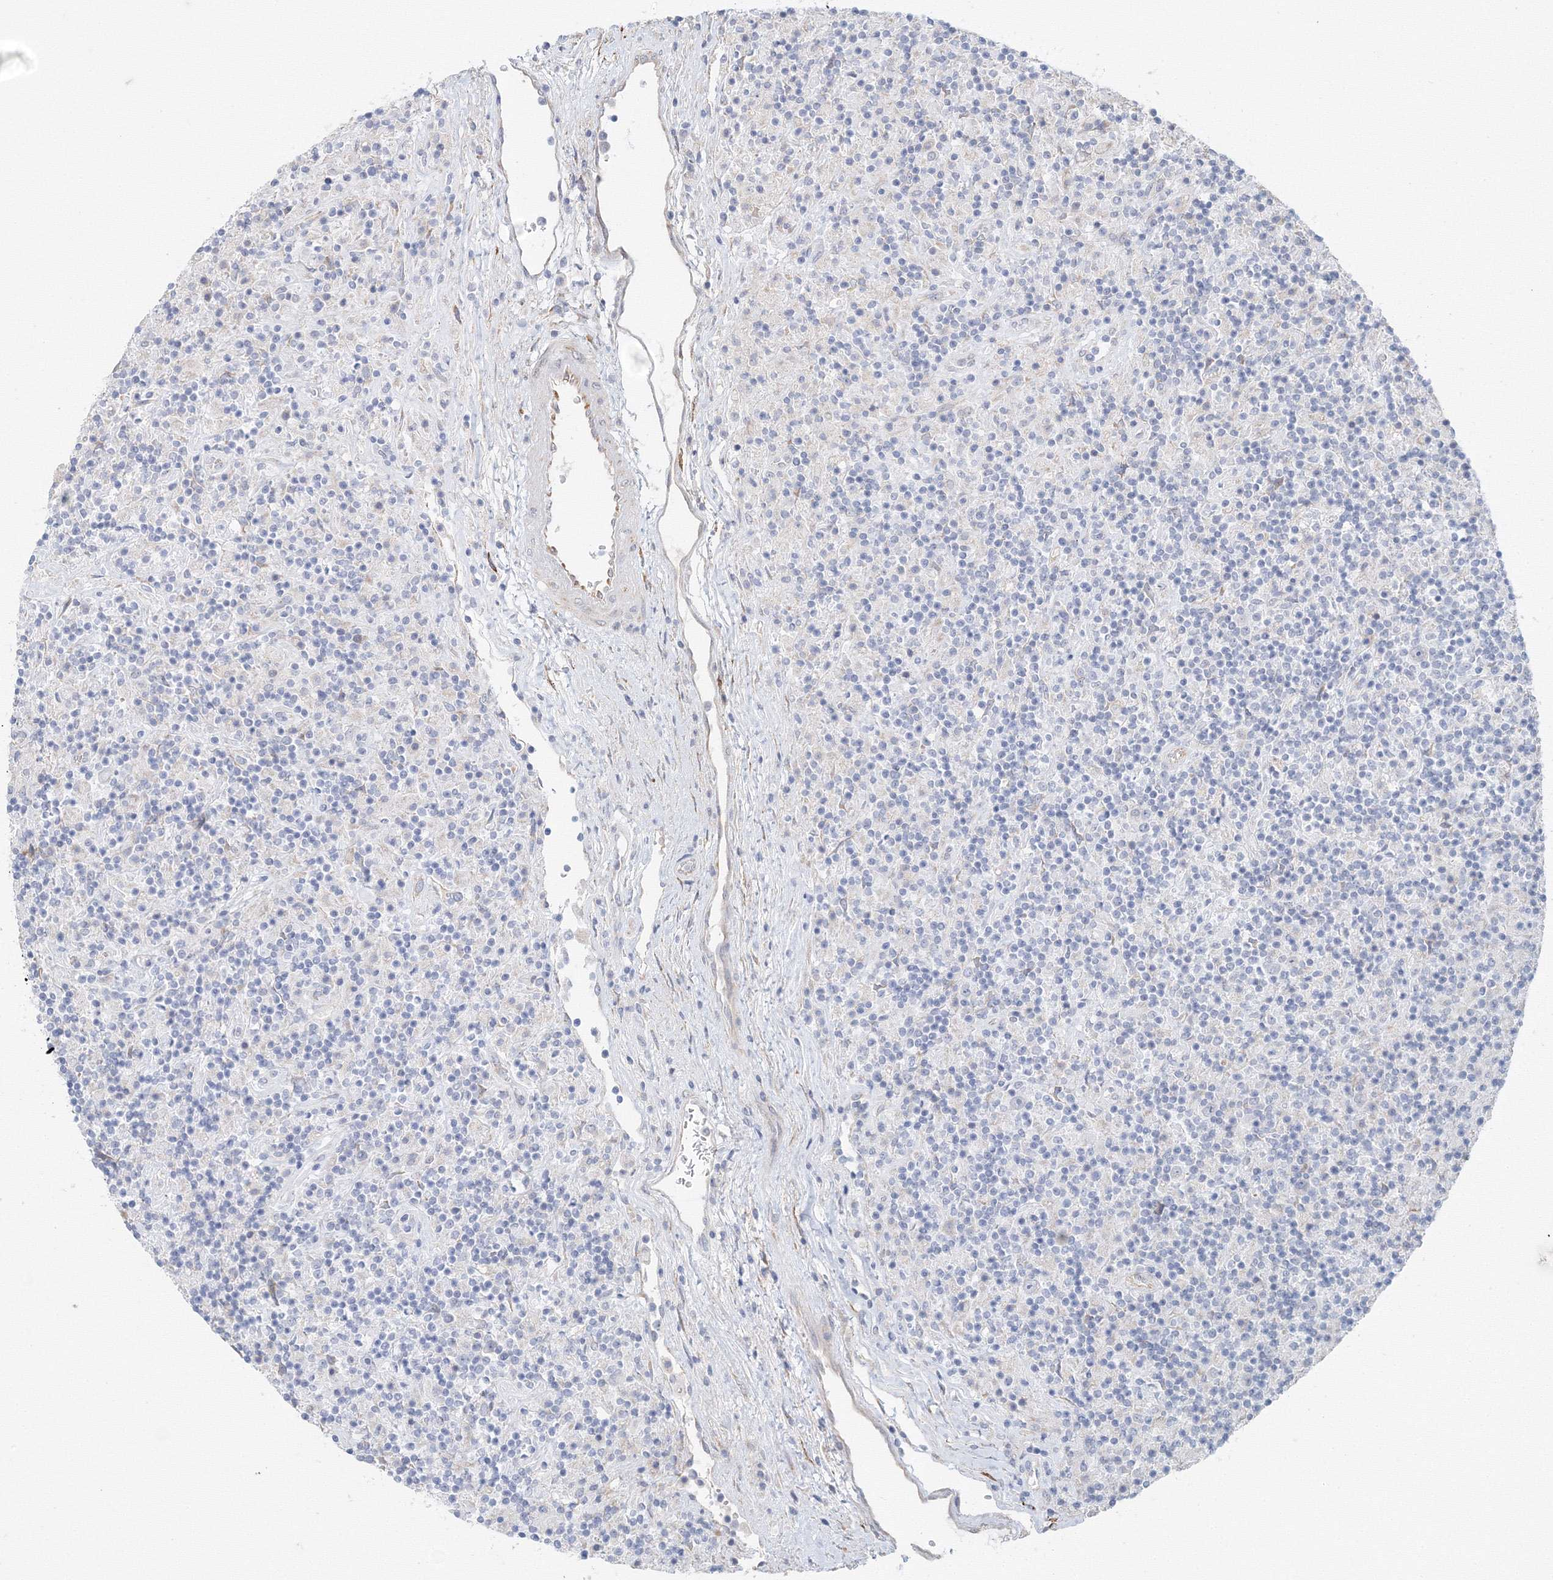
{"staining": {"intensity": "negative", "quantity": "none", "location": "none"}, "tissue": "lymphoma", "cell_type": "Tumor cells", "image_type": "cancer", "snomed": [{"axis": "morphology", "description": "Hodgkin's disease, NOS"}, {"axis": "topography", "description": "Lymph node"}], "caption": "Micrograph shows no protein positivity in tumor cells of lymphoma tissue.", "gene": "DHRS12", "patient": {"sex": "male", "age": 70}}